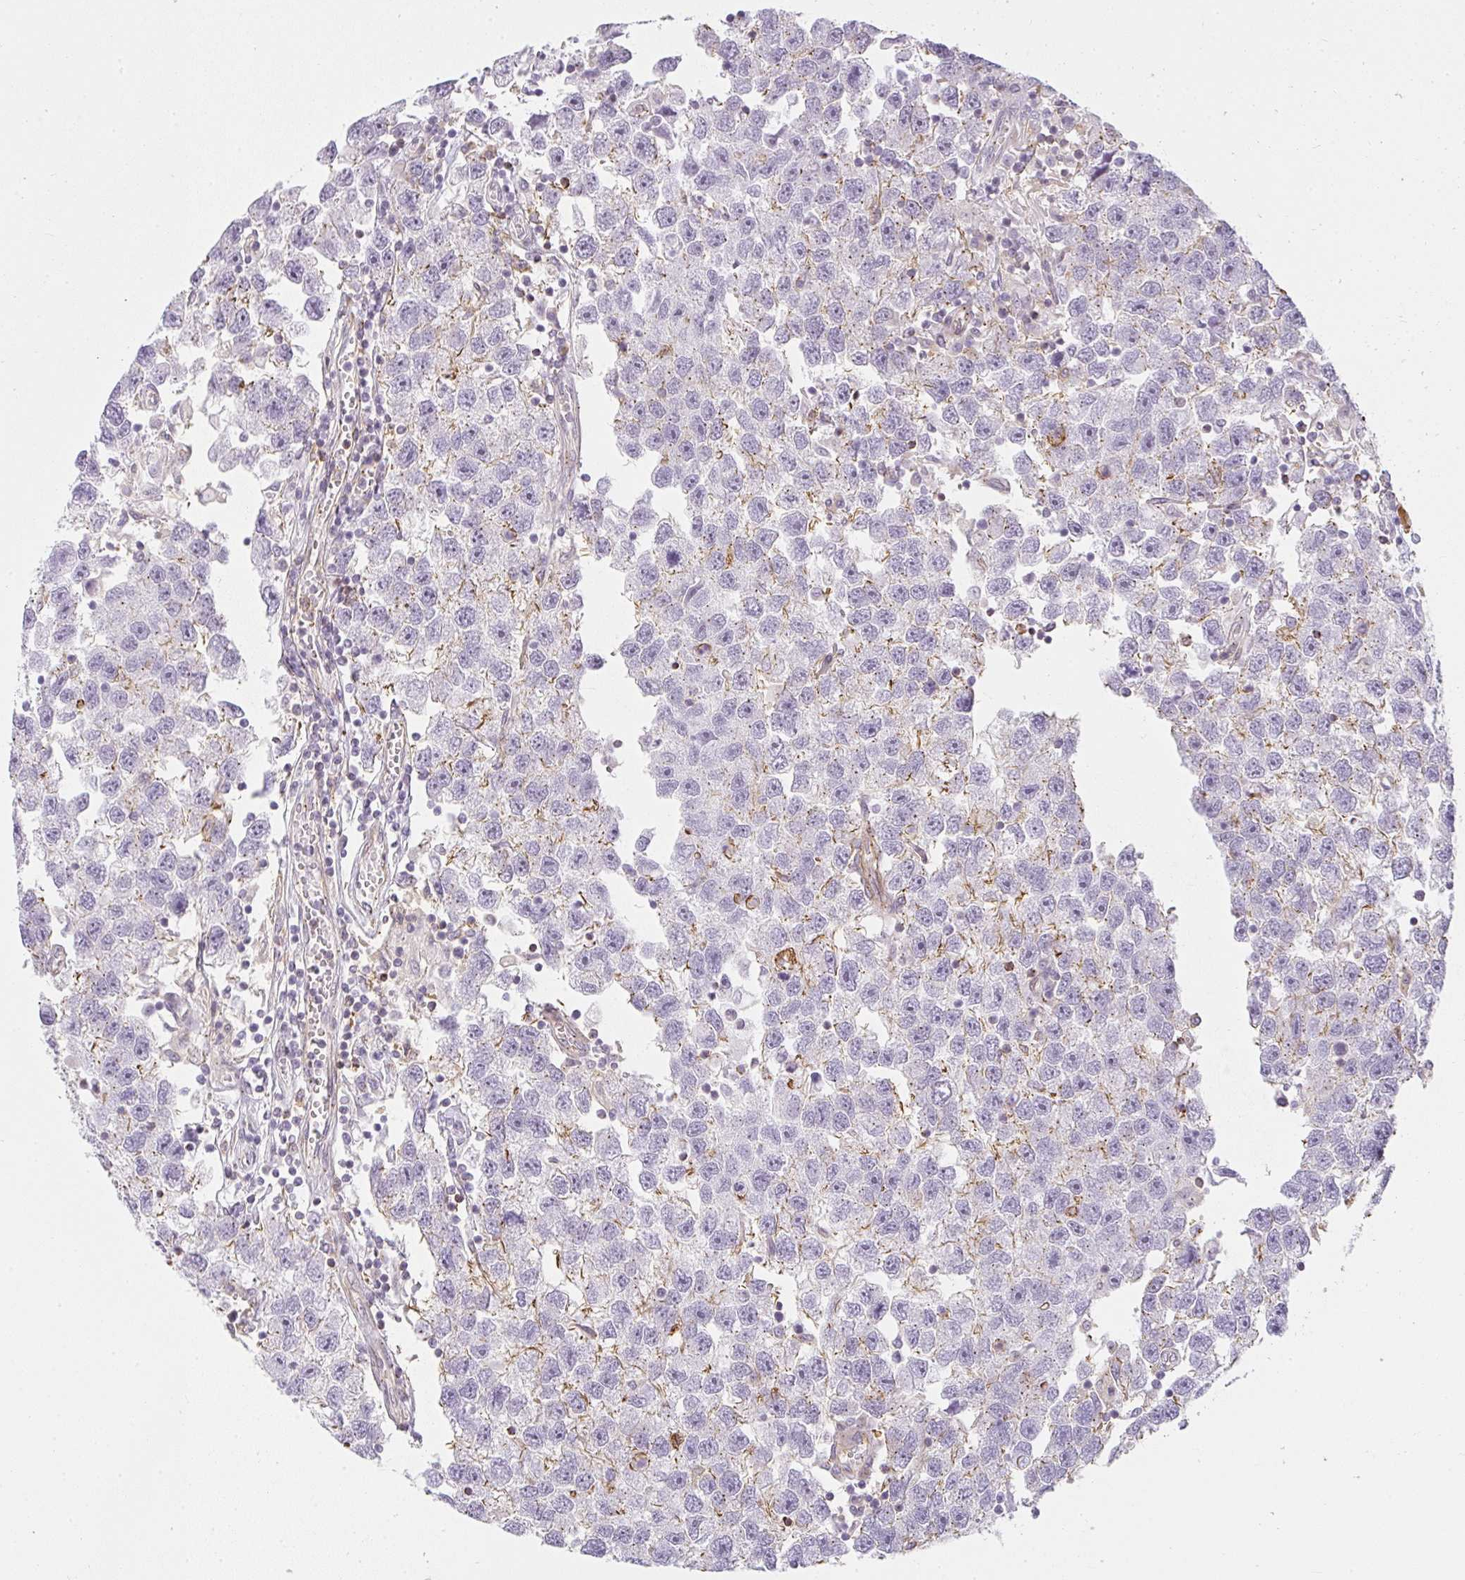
{"staining": {"intensity": "moderate", "quantity": "<25%", "location": "cytoplasmic/membranous"}, "tissue": "testis cancer", "cell_type": "Tumor cells", "image_type": "cancer", "snomed": [{"axis": "morphology", "description": "Seminoma, NOS"}, {"axis": "topography", "description": "Testis"}], "caption": "Immunohistochemical staining of seminoma (testis) shows moderate cytoplasmic/membranous protein staining in about <25% of tumor cells.", "gene": "SULF1", "patient": {"sex": "male", "age": 26}}